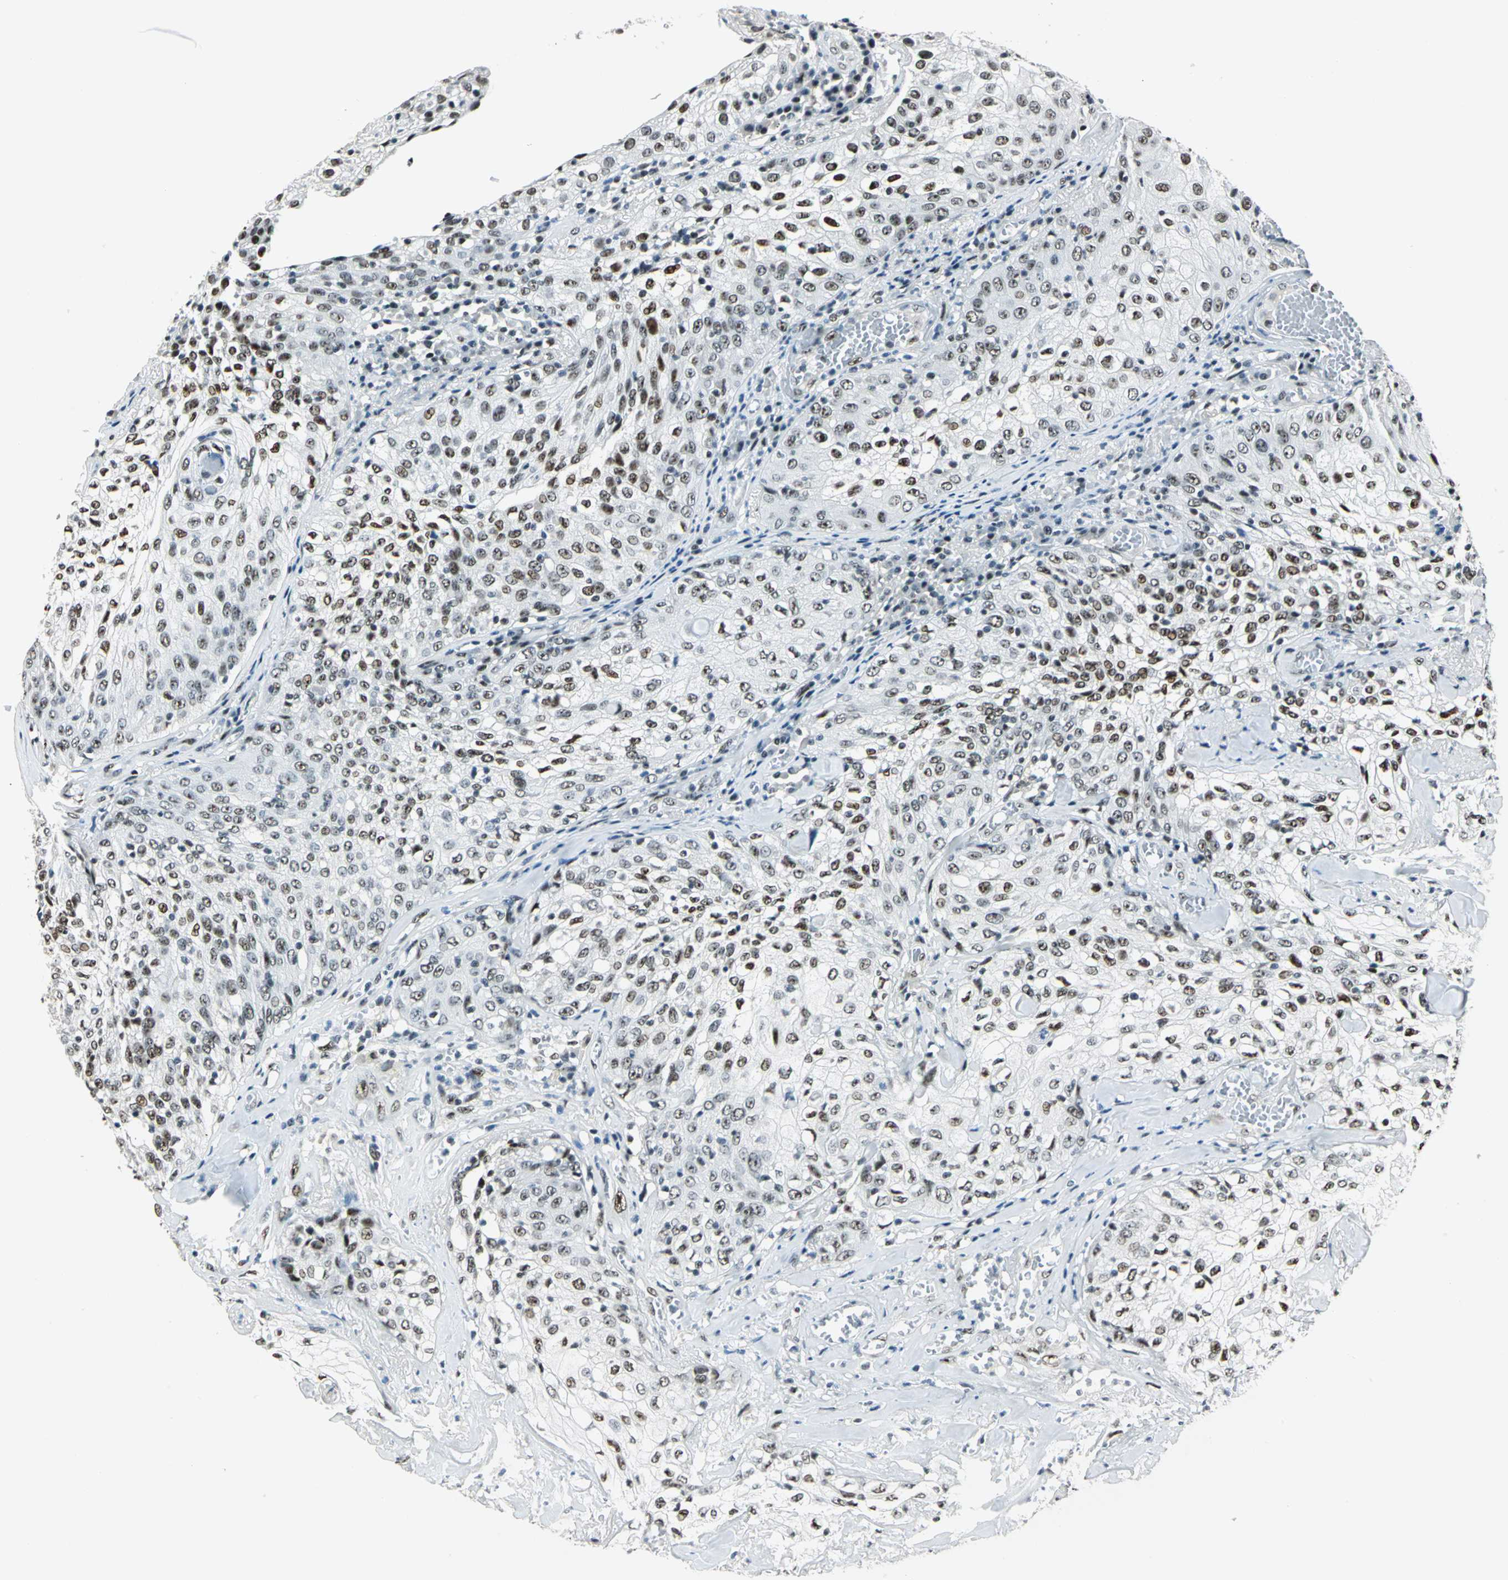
{"staining": {"intensity": "strong", "quantity": ">75%", "location": "nuclear"}, "tissue": "skin cancer", "cell_type": "Tumor cells", "image_type": "cancer", "snomed": [{"axis": "morphology", "description": "Squamous cell carcinoma, NOS"}, {"axis": "topography", "description": "Skin"}], "caption": "Protein staining reveals strong nuclear positivity in approximately >75% of tumor cells in squamous cell carcinoma (skin).", "gene": "KAT6B", "patient": {"sex": "male", "age": 65}}